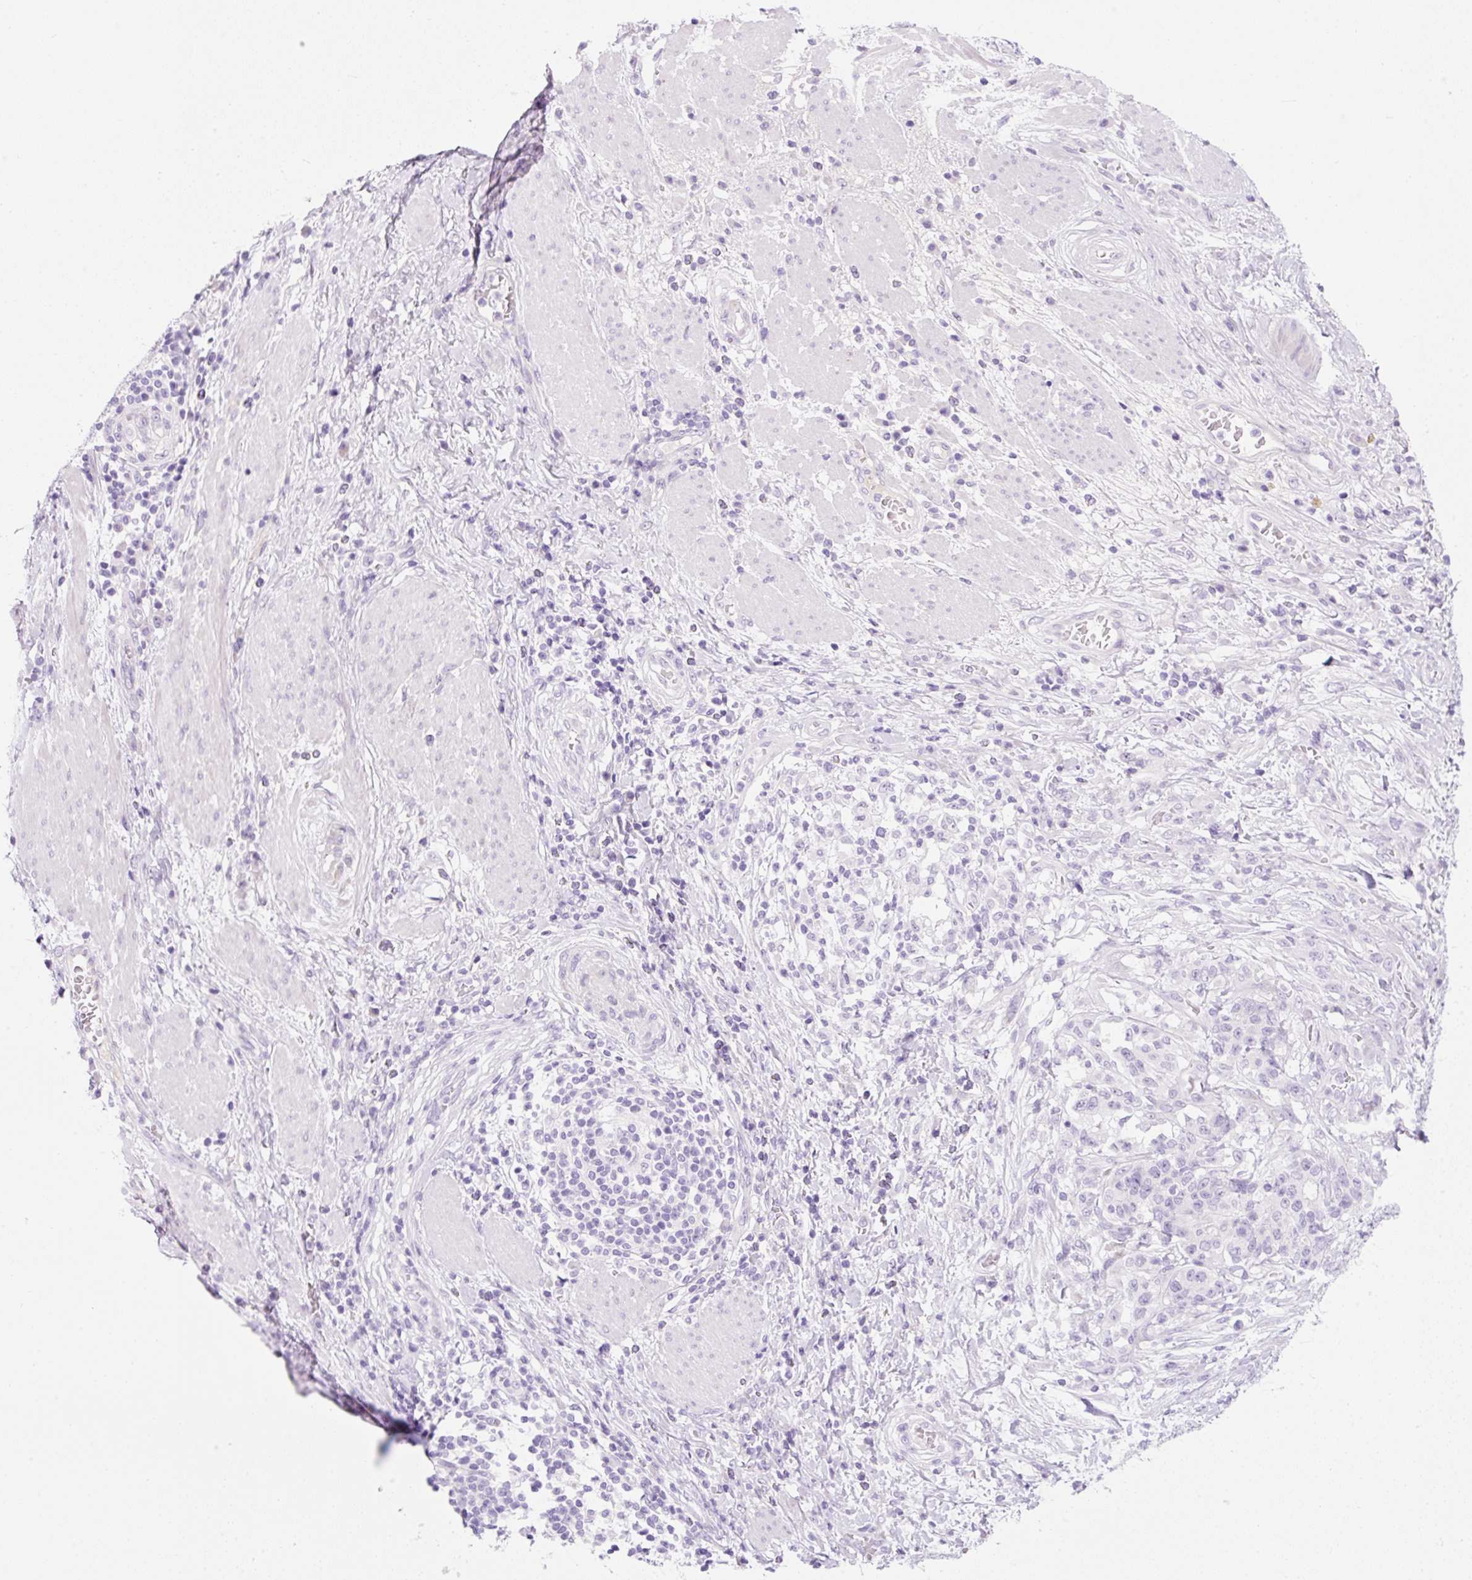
{"staining": {"intensity": "negative", "quantity": "none", "location": "none"}, "tissue": "stomach cancer", "cell_type": "Tumor cells", "image_type": "cancer", "snomed": [{"axis": "morphology", "description": "Normal tissue, NOS"}, {"axis": "morphology", "description": "Adenocarcinoma, NOS"}, {"axis": "topography", "description": "Stomach"}], "caption": "A micrograph of stomach cancer stained for a protein demonstrates no brown staining in tumor cells. Brightfield microscopy of immunohistochemistry (IHC) stained with DAB (brown) and hematoxylin (blue), captured at high magnification.", "gene": "ZNF121", "patient": {"sex": "female", "age": 64}}